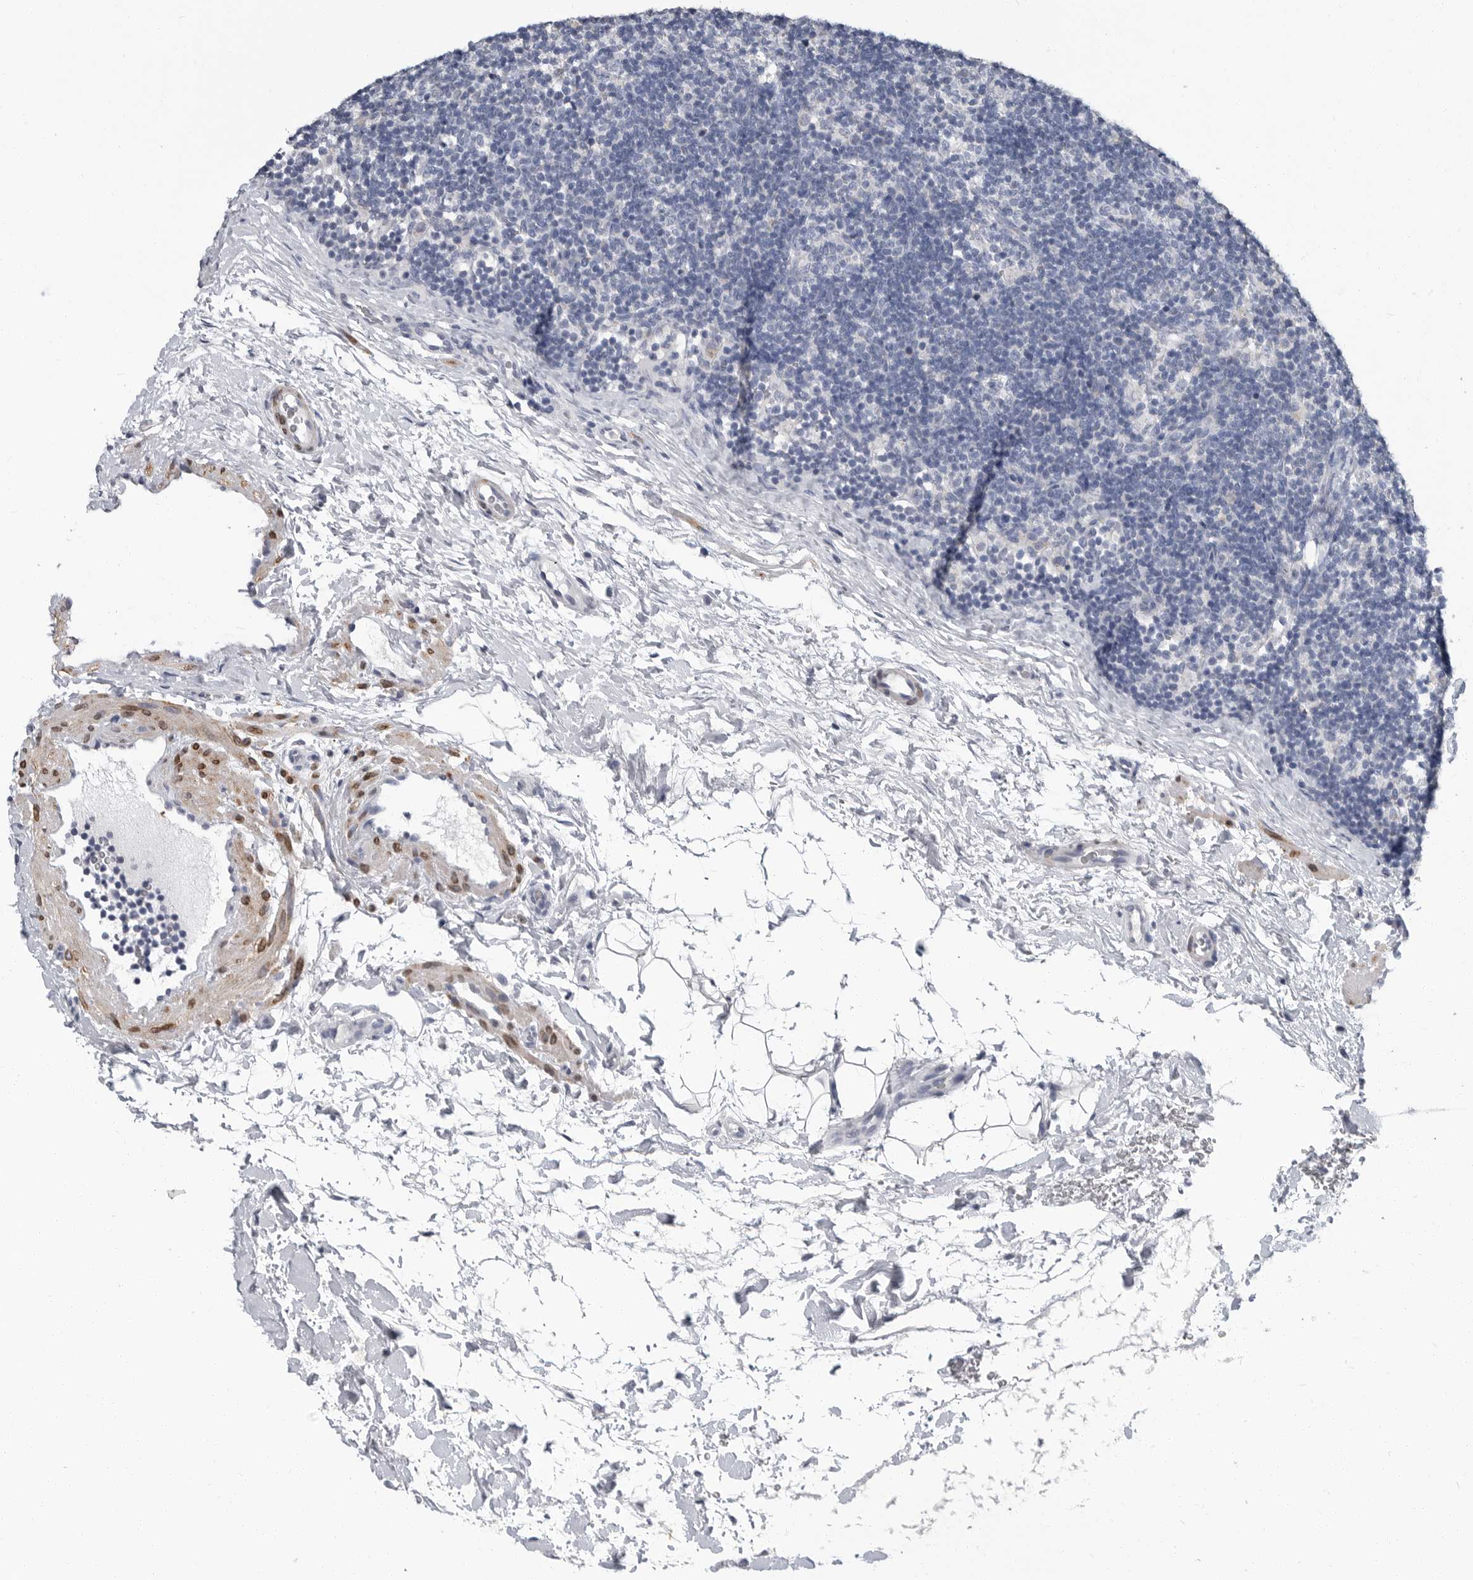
{"staining": {"intensity": "negative", "quantity": "none", "location": "none"}, "tissue": "lymph node", "cell_type": "Germinal center cells", "image_type": "normal", "snomed": [{"axis": "morphology", "description": "Normal tissue, NOS"}, {"axis": "topography", "description": "Lymph node"}], "caption": "Immunohistochemistry histopathology image of unremarkable lymph node: human lymph node stained with DAB shows no significant protein expression in germinal center cells.", "gene": "PLN", "patient": {"sex": "female", "age": 22}}